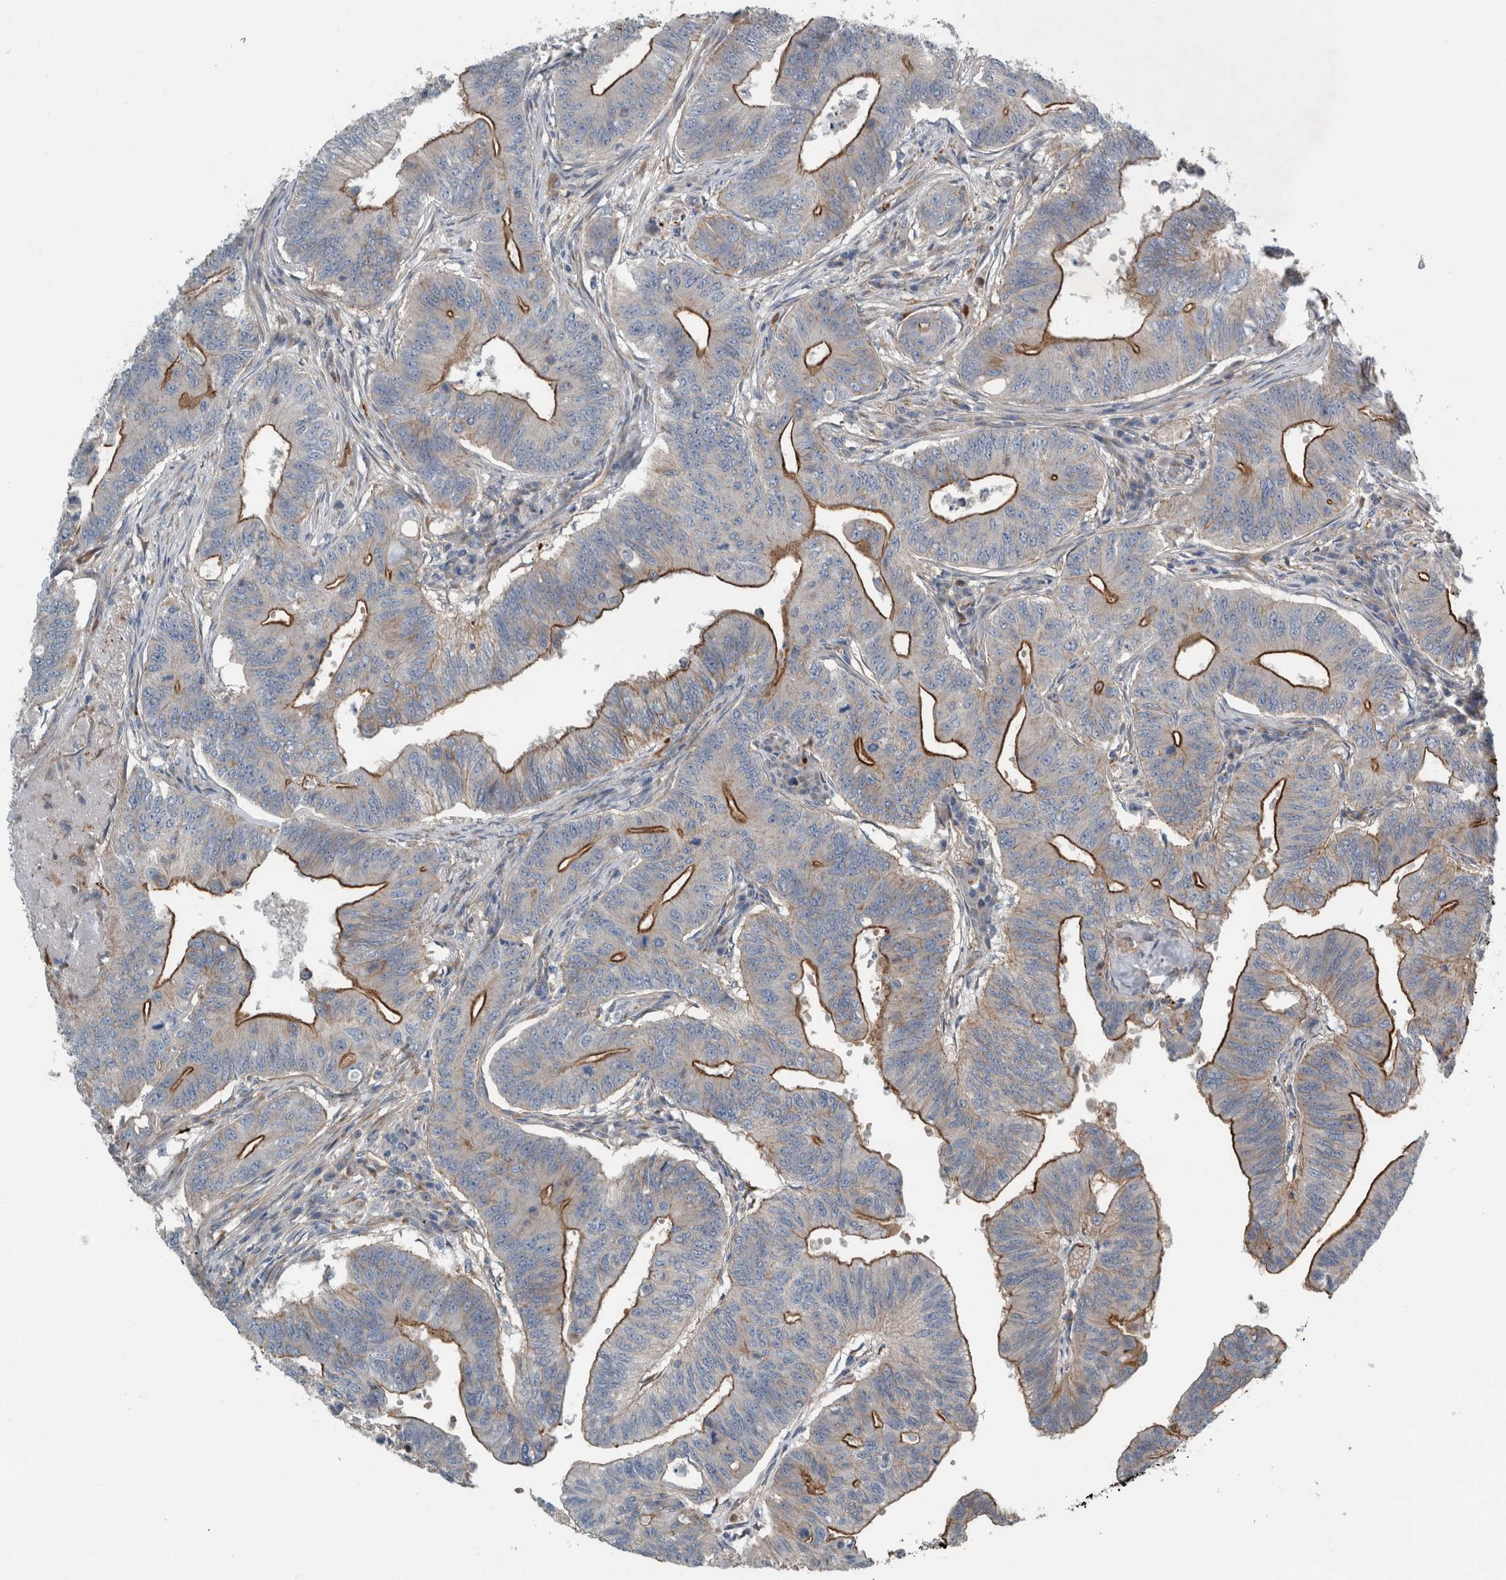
{"staining": {"intensity": "strong", "quantity": "25%-75%", "location": "cytoplasmic/membranous"}, "tissue": "colorectal cancer", "cell_type": "Tumor cells", "image_type": "cancer", "snomed": [{"axis": "morphology", "description": "Adenoma, NOS"}, {"axis": "morphology", "description": "Adenocarcinoma, NOS"}, {"axis": "topography", "description": "Colon"}], "caption": "Colorectal cancer stained for a protein shows strong cytoplasmic/membranous positivity in tumor cells. (DAB IHC with brightfield microscopy, high magnification).", "gene": "GLT8D2", "patient": {"sex": "male", "age": 79}}